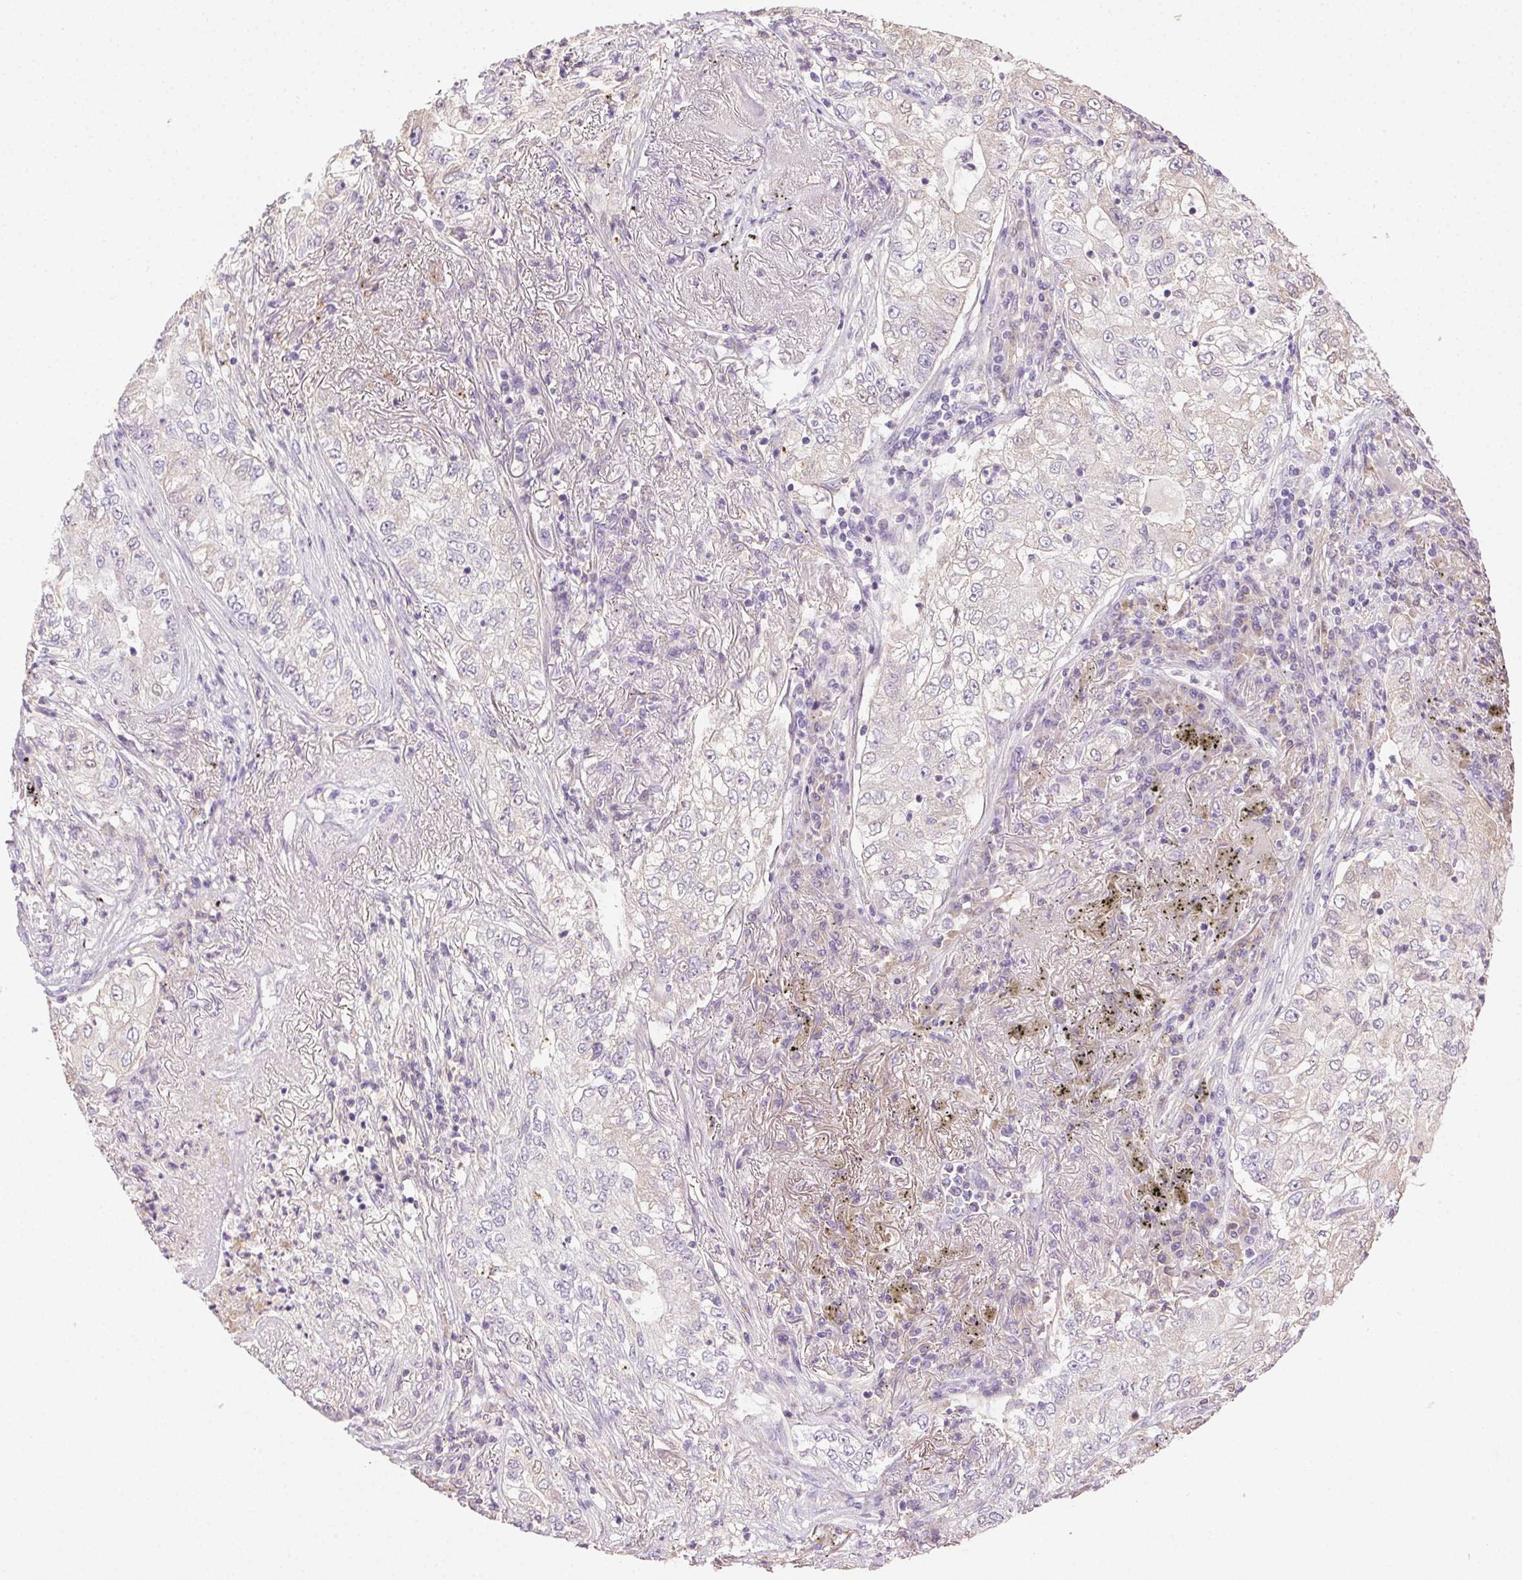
{"staining": {"intensity": "negative", "quantity": "none", "location": "none"}, "tissue": "lung cancer", "cell_type": "Tumor cells", "image_type": "cancer", "snomed": [{"axis": "morphology", "description": "Adenocarcinoma, NOS"}, {"axis": "topography", "description": "Lung"}], "caption": "High magnification brightfield microscopy of adenocarcinoma (lung) stained with DAB (brown) and counterstained with hematoxylin (blue): tumor cells show no significant positivity.", "gene": "BPIFB2", "patient": {"sex": "female", "age": 73}}